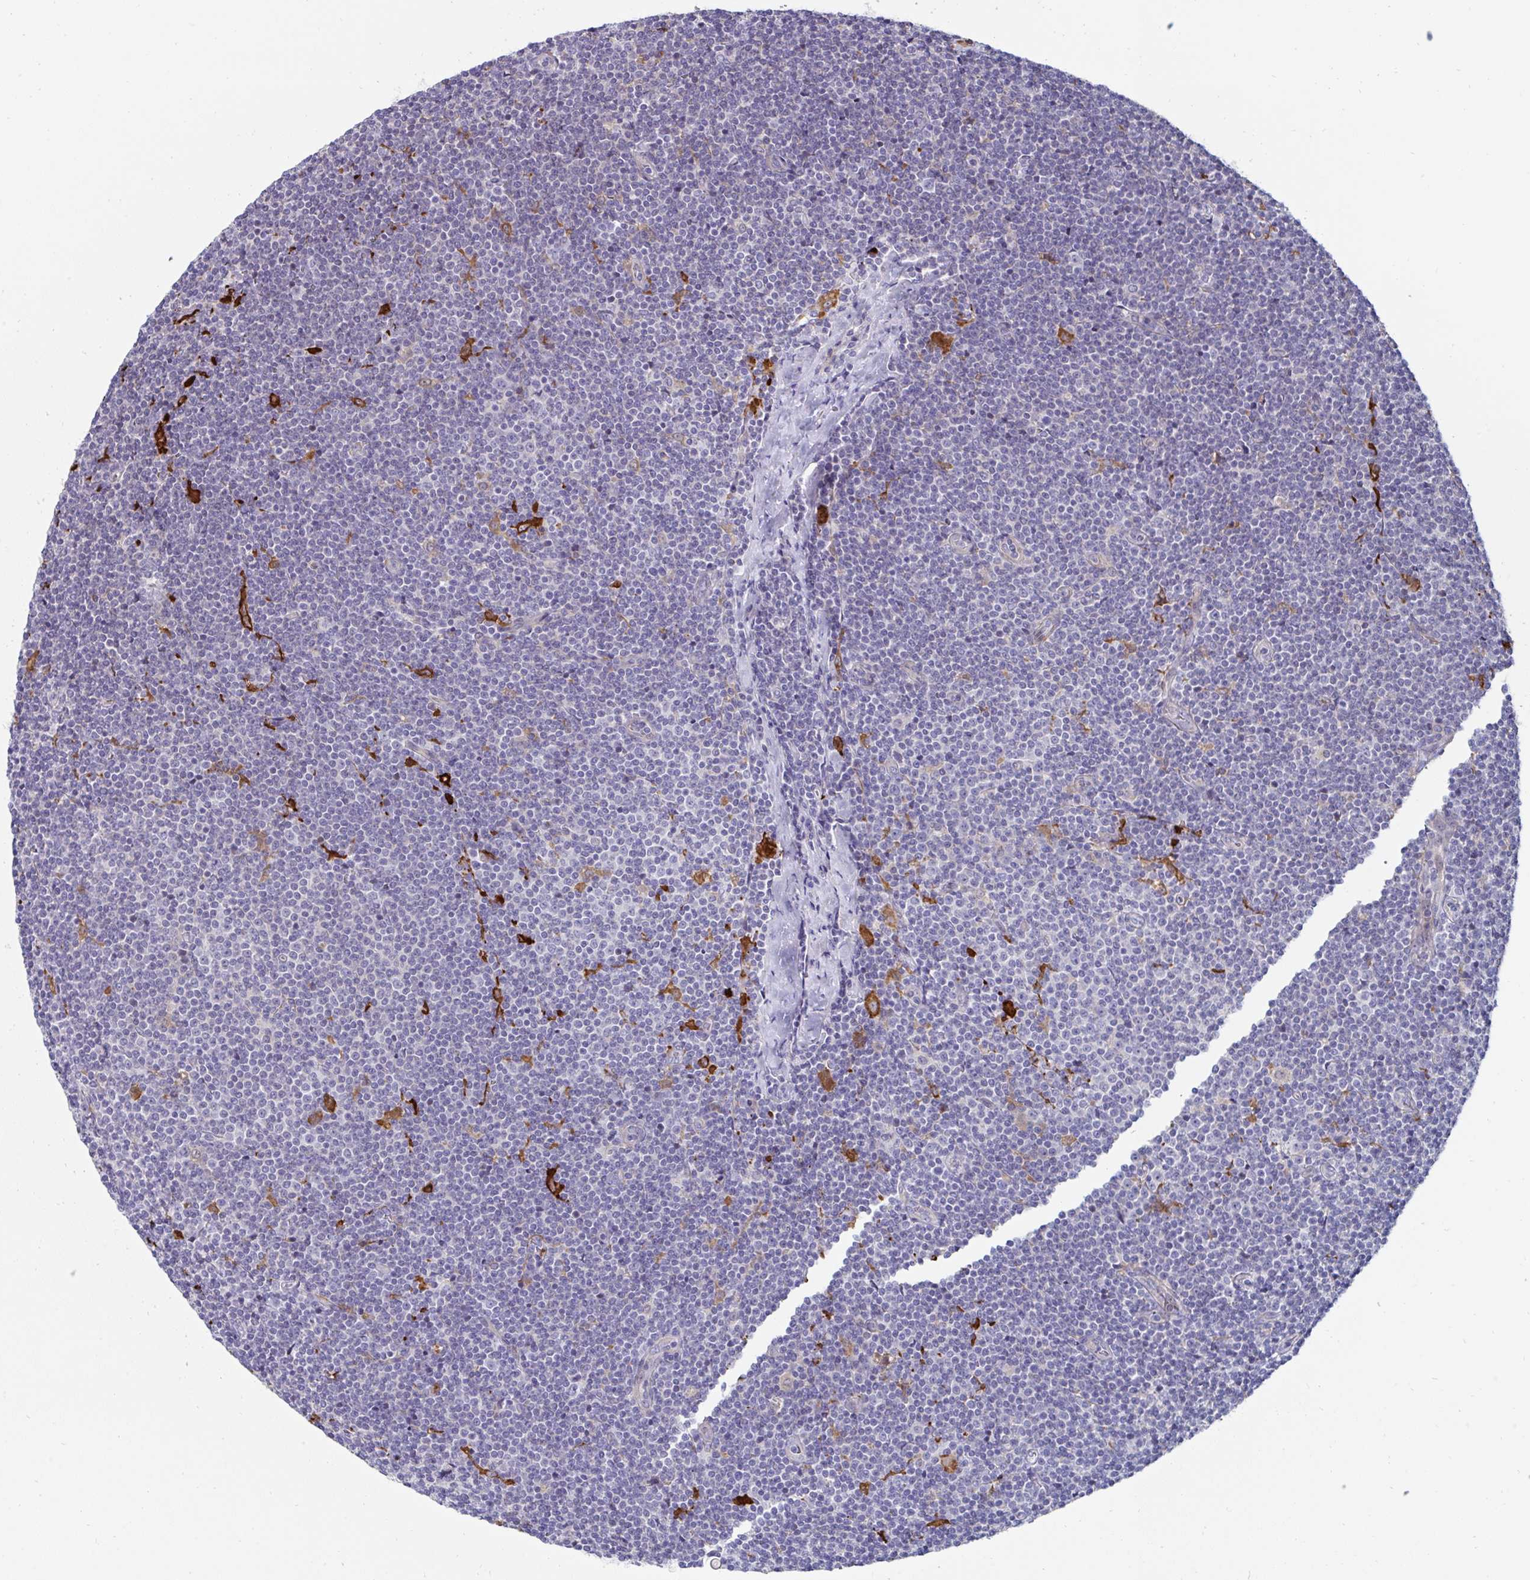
{"staining": {"intensity": "negative", "quantity": "none", "location": "none"}, "tissue": "lymphoma", "cell_type": "Tumor cells", "image_type": "cancer", "snomed": [{"axis": "morphology", "description": "Malignant lymphoma, non-Hodgkin's type, Low grade"}, {"axis": "topography", "description": "Lymph node"}], "caption": "Malignant lymphoma, non-Hodgkin's type (low-grade) stained for a protein using immunohistochemistry (IHC) reveals no staining tumor cells.", "gene": "FBXL13", "patient": {"sex": "male", "age": 48}}